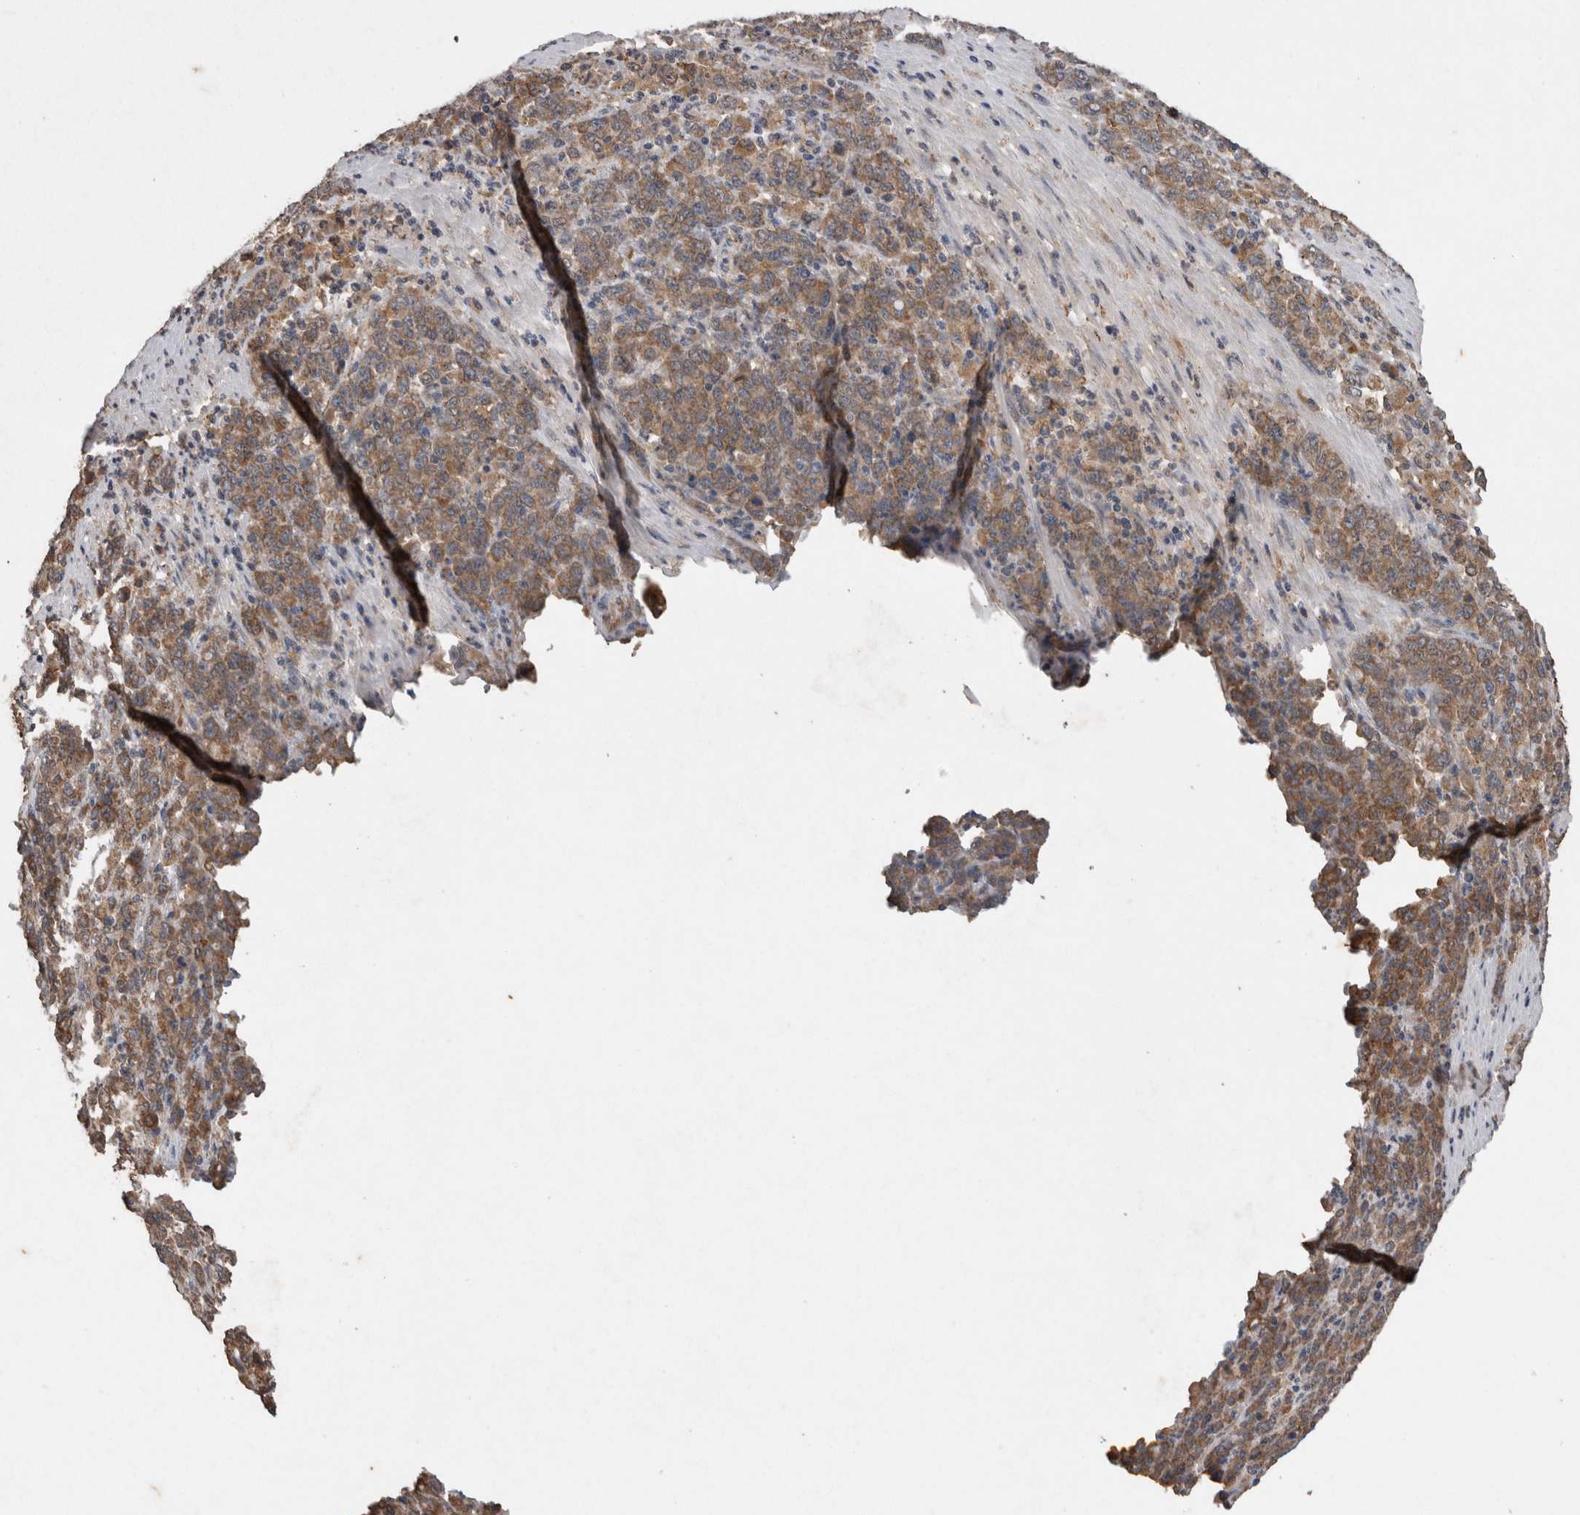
{"staining": {"intensity": "moderate", "quantity": ">75%", "location": "cytoplasmic/membranous"}, "tissue": "stomach cancer", "cell_type": "Tumor cells", "image_type": "cancer", "snomed": [{"axis": "morphology", "description": "Adenocarcinoma, NOS"}, {"axis": "topography", "description": "Stomach, lower"}], "caption": "Adenocarcinoma (stomach) was stained to show a protein in brown. There is medium levels of moderate cytoplasmic/membranous staining in about >75% of tumor cells.", "gene": "ADGRL3", "patient": {"sex": "female", "age": 71}}